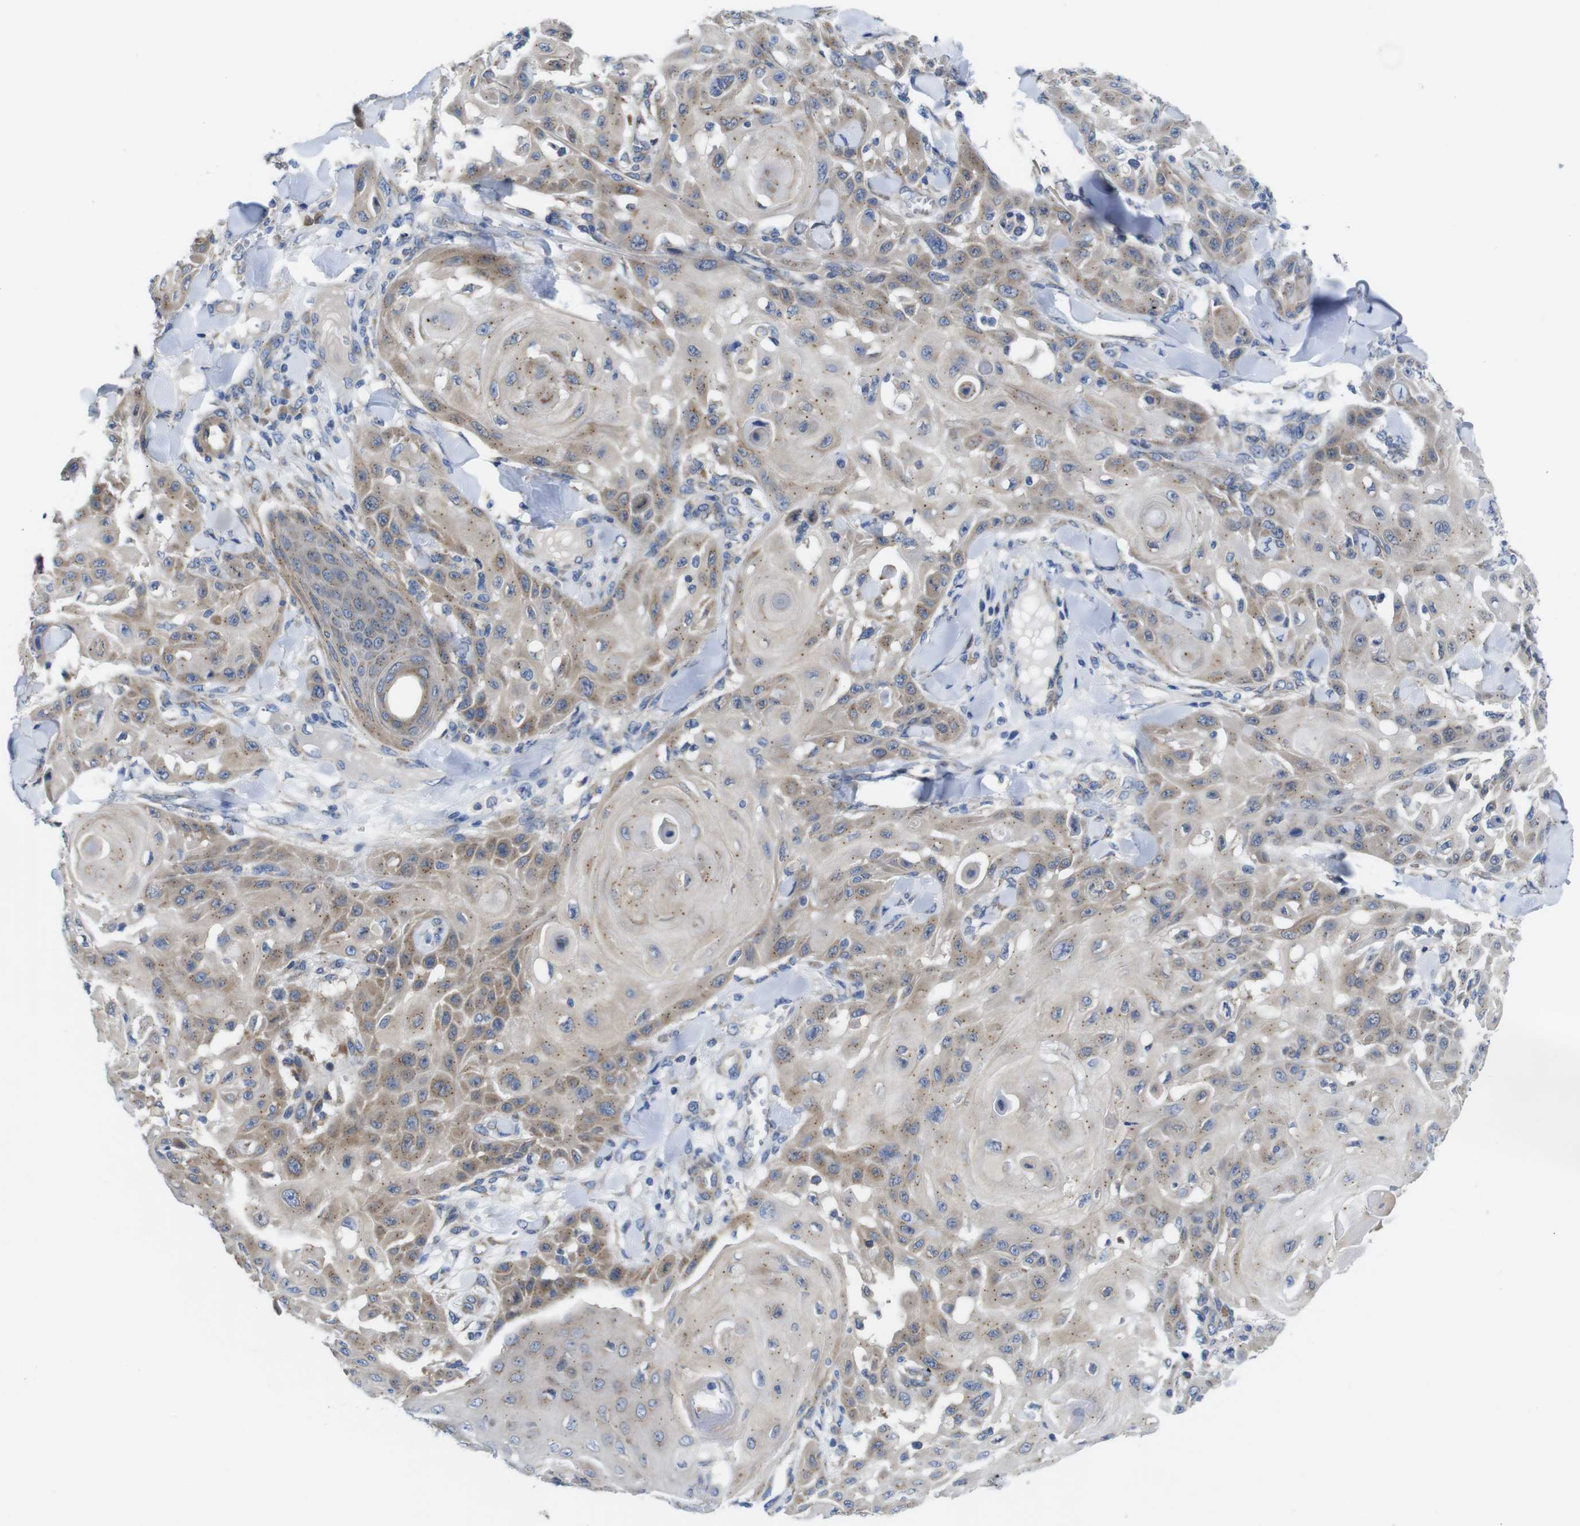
{"staining": {"intensity": "weak", "quantity": ">75%", "location": "cytoplasmic/membranous"}, "tissue": "skin cancer", "cell_type": "Tumor cells", "image_type": "cancer", "snomed": [{"axis": "morphology", "description": "Squamous cell carcinoma, NOS"}, {"axis": "topography", "description": "Skin"}], "caption": "Weak cytoplasmic/membranous expression is present in approximately >75% of tumor cells in skin cancer (squamous cell carcinoma).", "gene": "DDRGK1", "patient": {"sex": "male", "age": 24}}